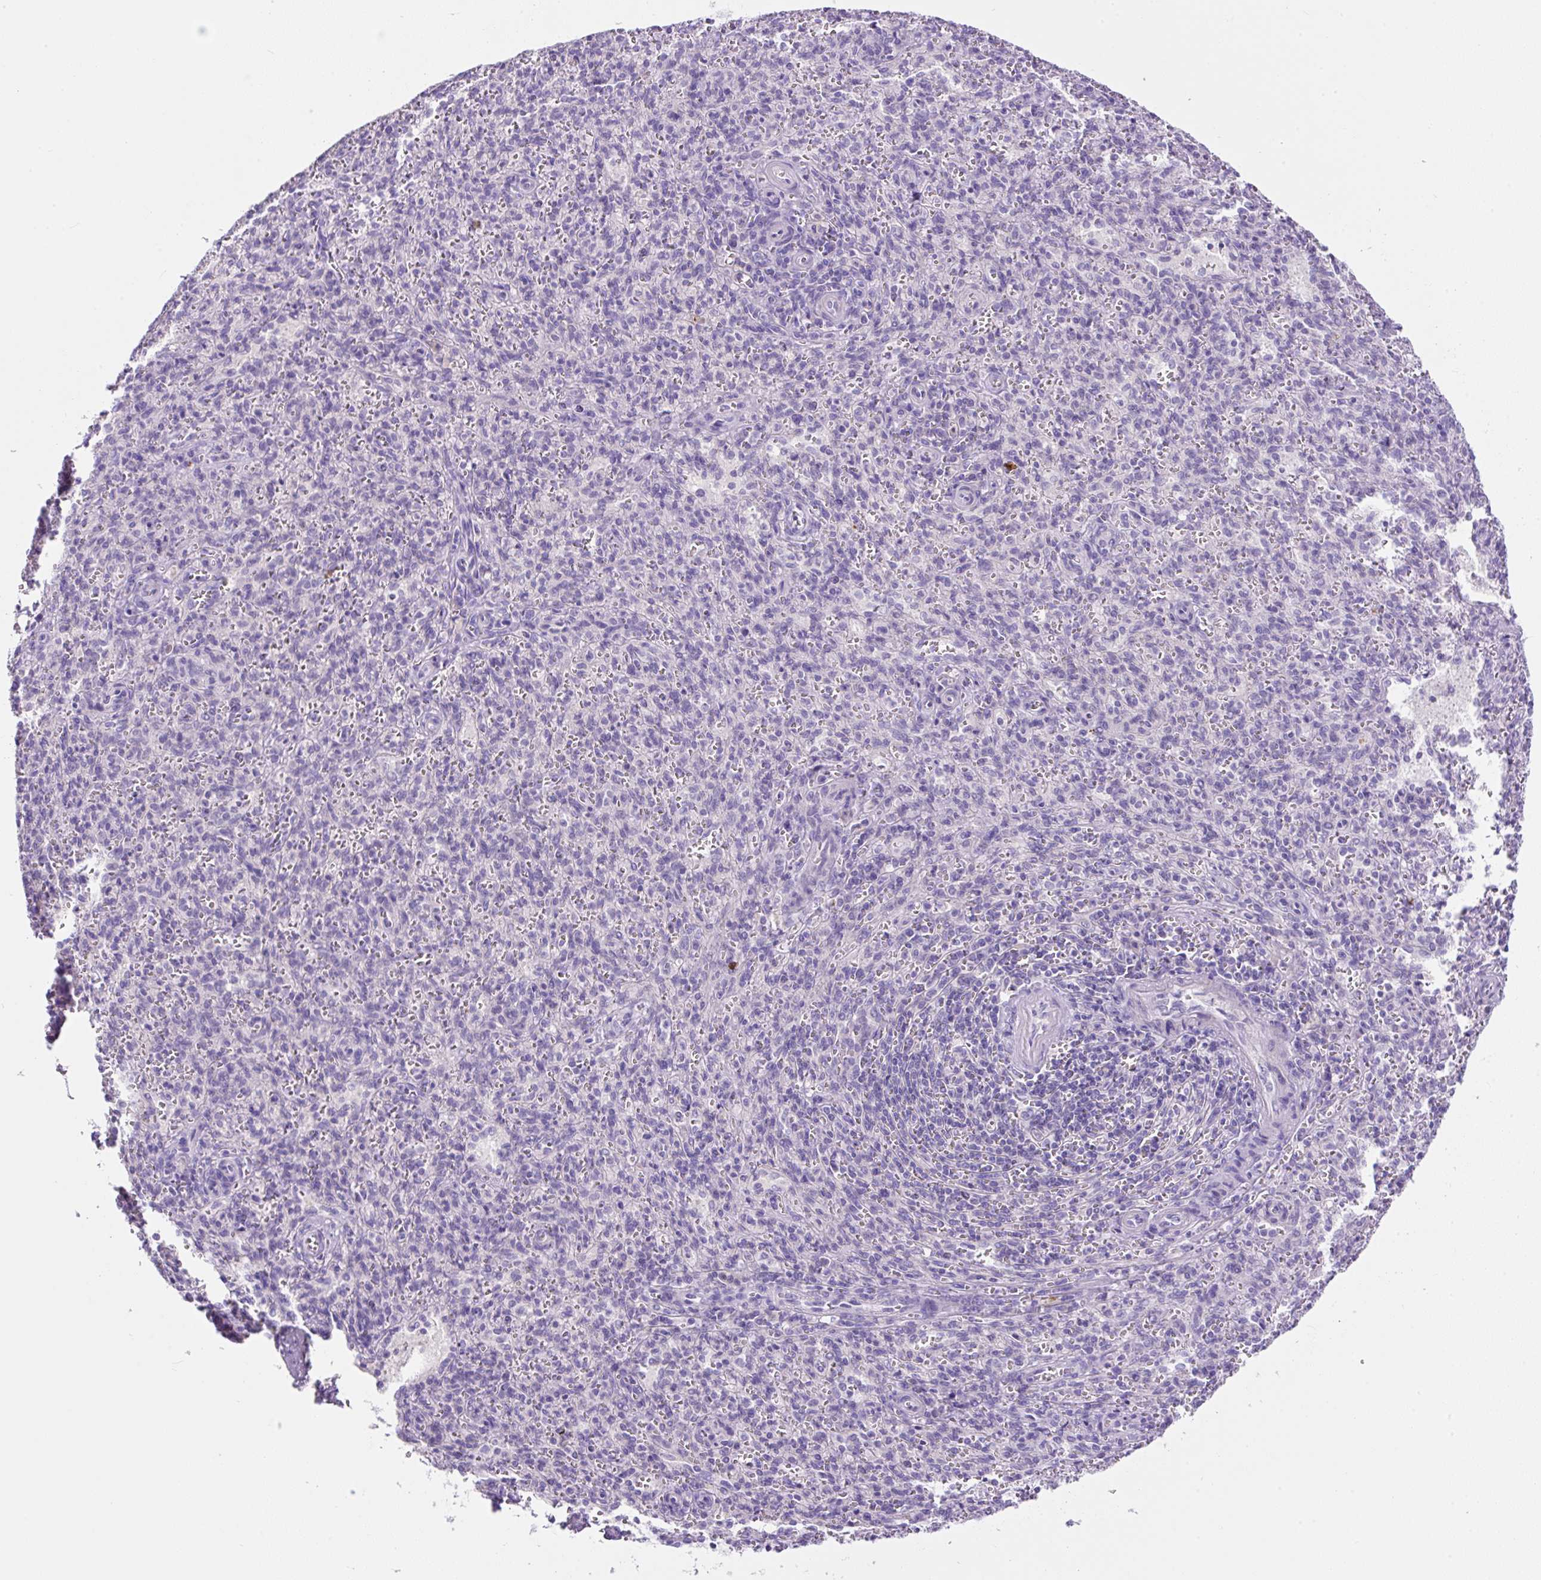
{"staining": {"intensity": "negative", "quantity": "none", "location": "none"}, "tissue": "spleen", "cell_type": "Cells in red pulp", "image_type": "normal", "snomed": [{"axis": "morphology", "description": "Normal tissue, NOS"}, {"axis": "topography", "description": "Spleen"}], "caption": "Micrograph shows no significant protein expression in cells in red pulp of normal spleen. Nuclei are stained in blue.", "gene": "NDST3", "patient": {"sex": "female", "age": 26}}